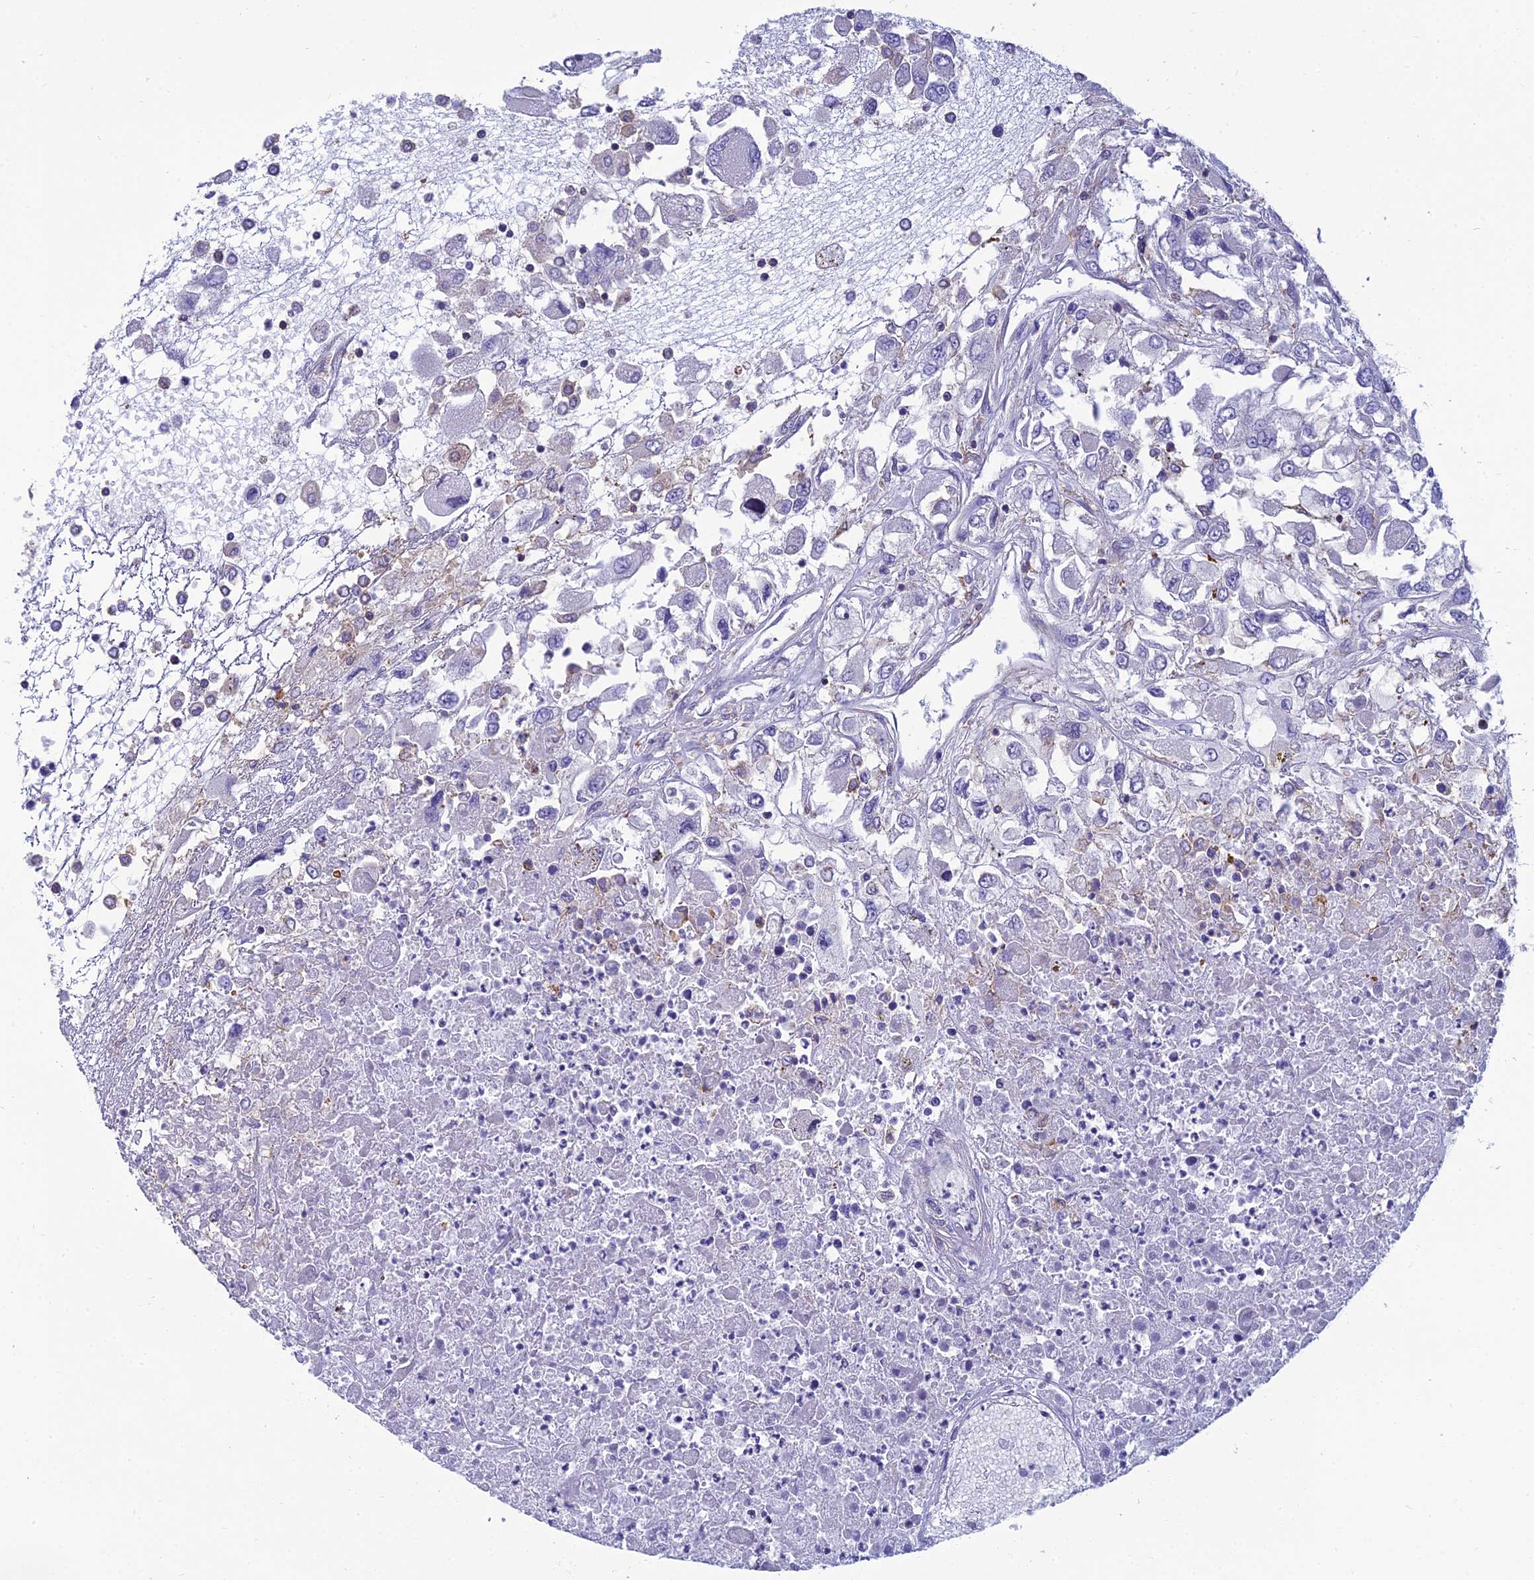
{"staining": {"intensity": "negative", "quantity": "none", "location": "none"}, "tissue": "renal cancer", "cell_type": "Tumor cells", "image_type": "cancer", "snomed": [{"axis": "morphology", "description": "Adenocarcinoma, NOS"}, {"axis": "topography", "description": "Kidney"}], "caption": "Immunohistochemical staining of human renal adenocarcinoma reveals no significant positivity in tumor cells.", "gene": "PPP1R18", "patient": {"sex": "female", "age": 52}}